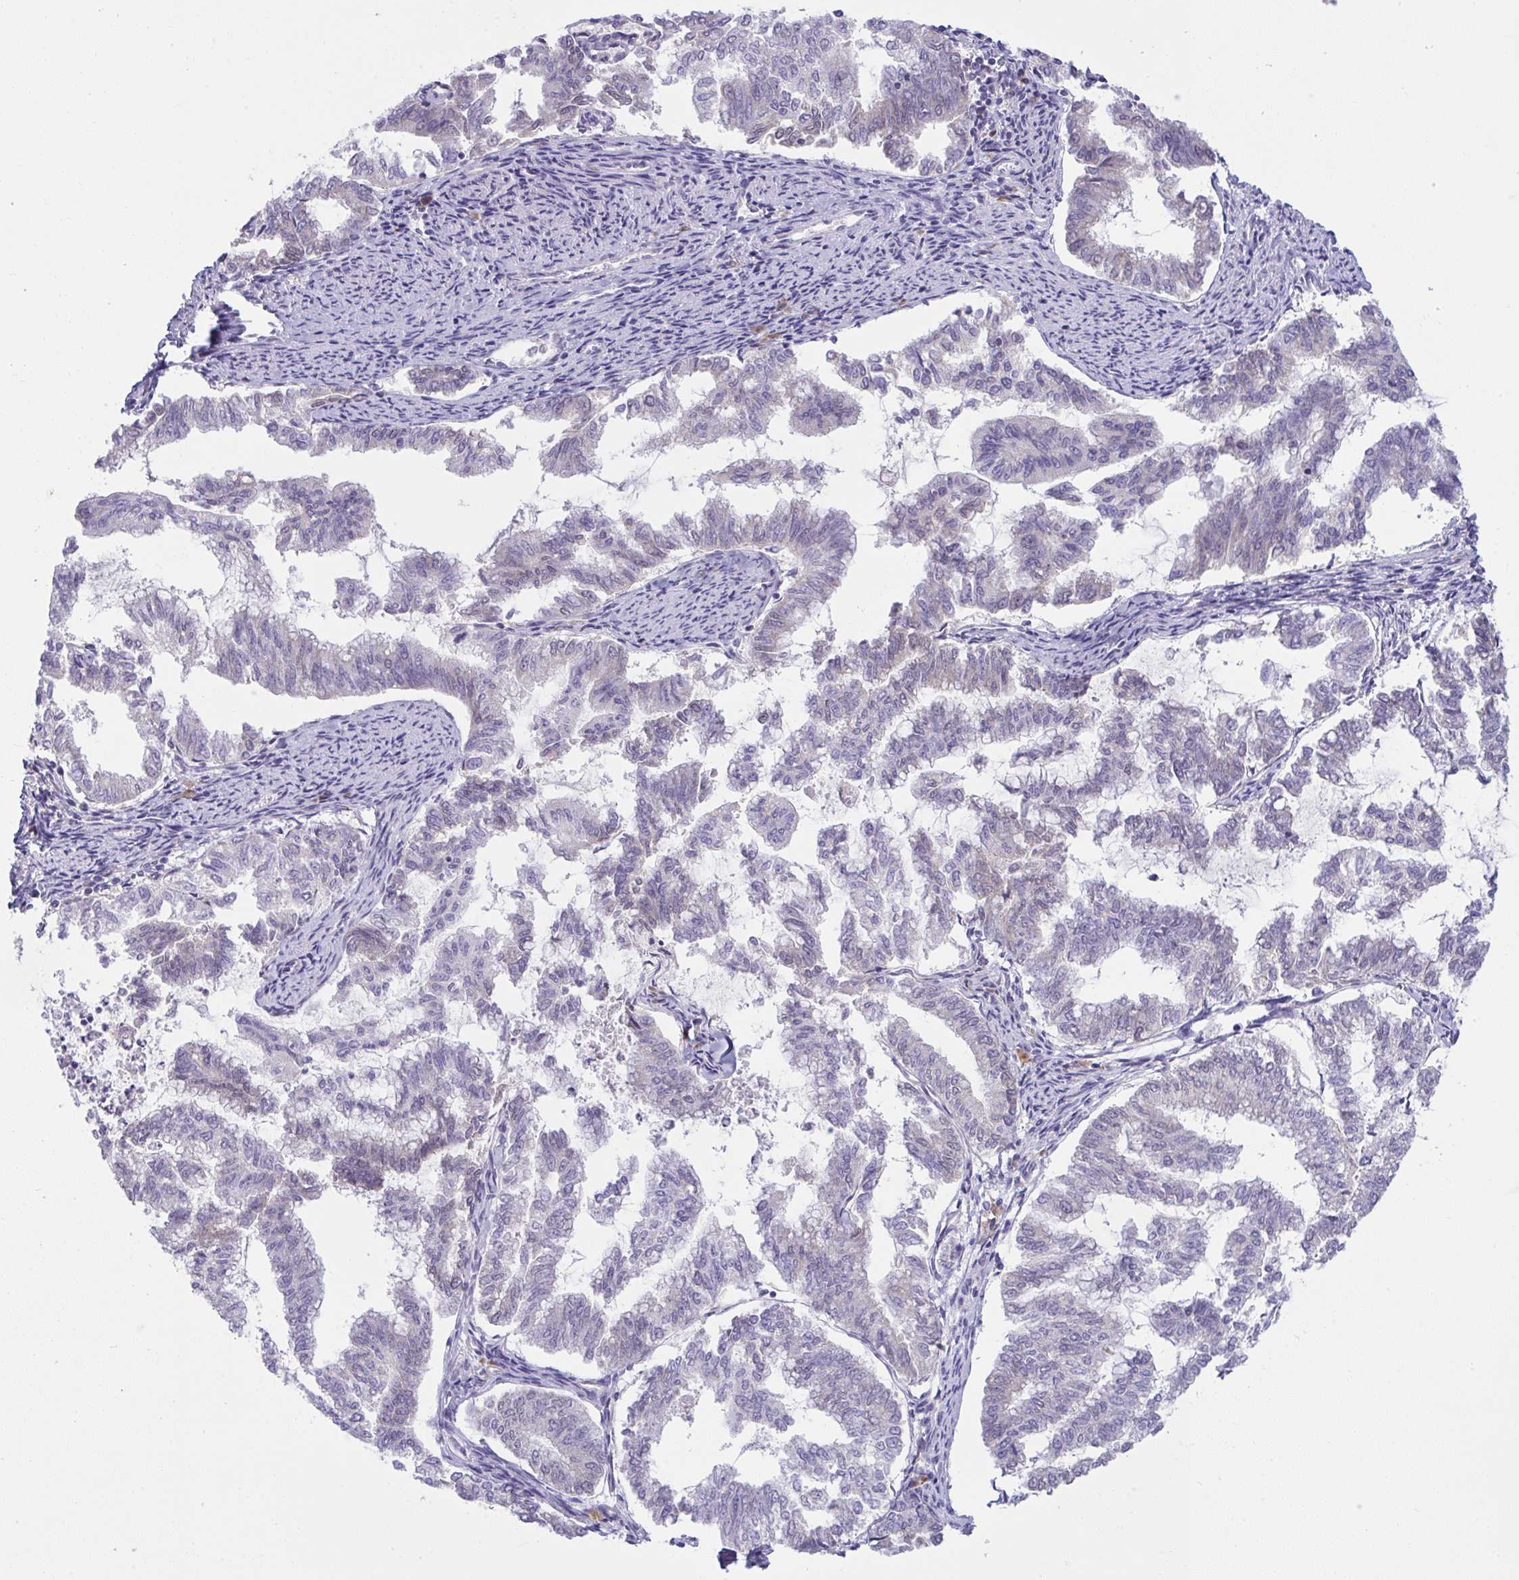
{"staining": {"intensity": "negative", "quantity": "none", "location": "none"}, "tissue": "endometrial cancer", "cell_type": "Tumor cells", "image_type": "cancer", "snomed": [{"axis": "morphology", "description": "Adenocarcinoma, NOS"}, {"axis": "topography", "description": "Endometrium"}], "caption": "The image exhibits no staining of tumor cells in endometrial cancer (adenocarcinoma).", "gene": "TMEM41A", "patient": {"sex": "female", "age": 79}}